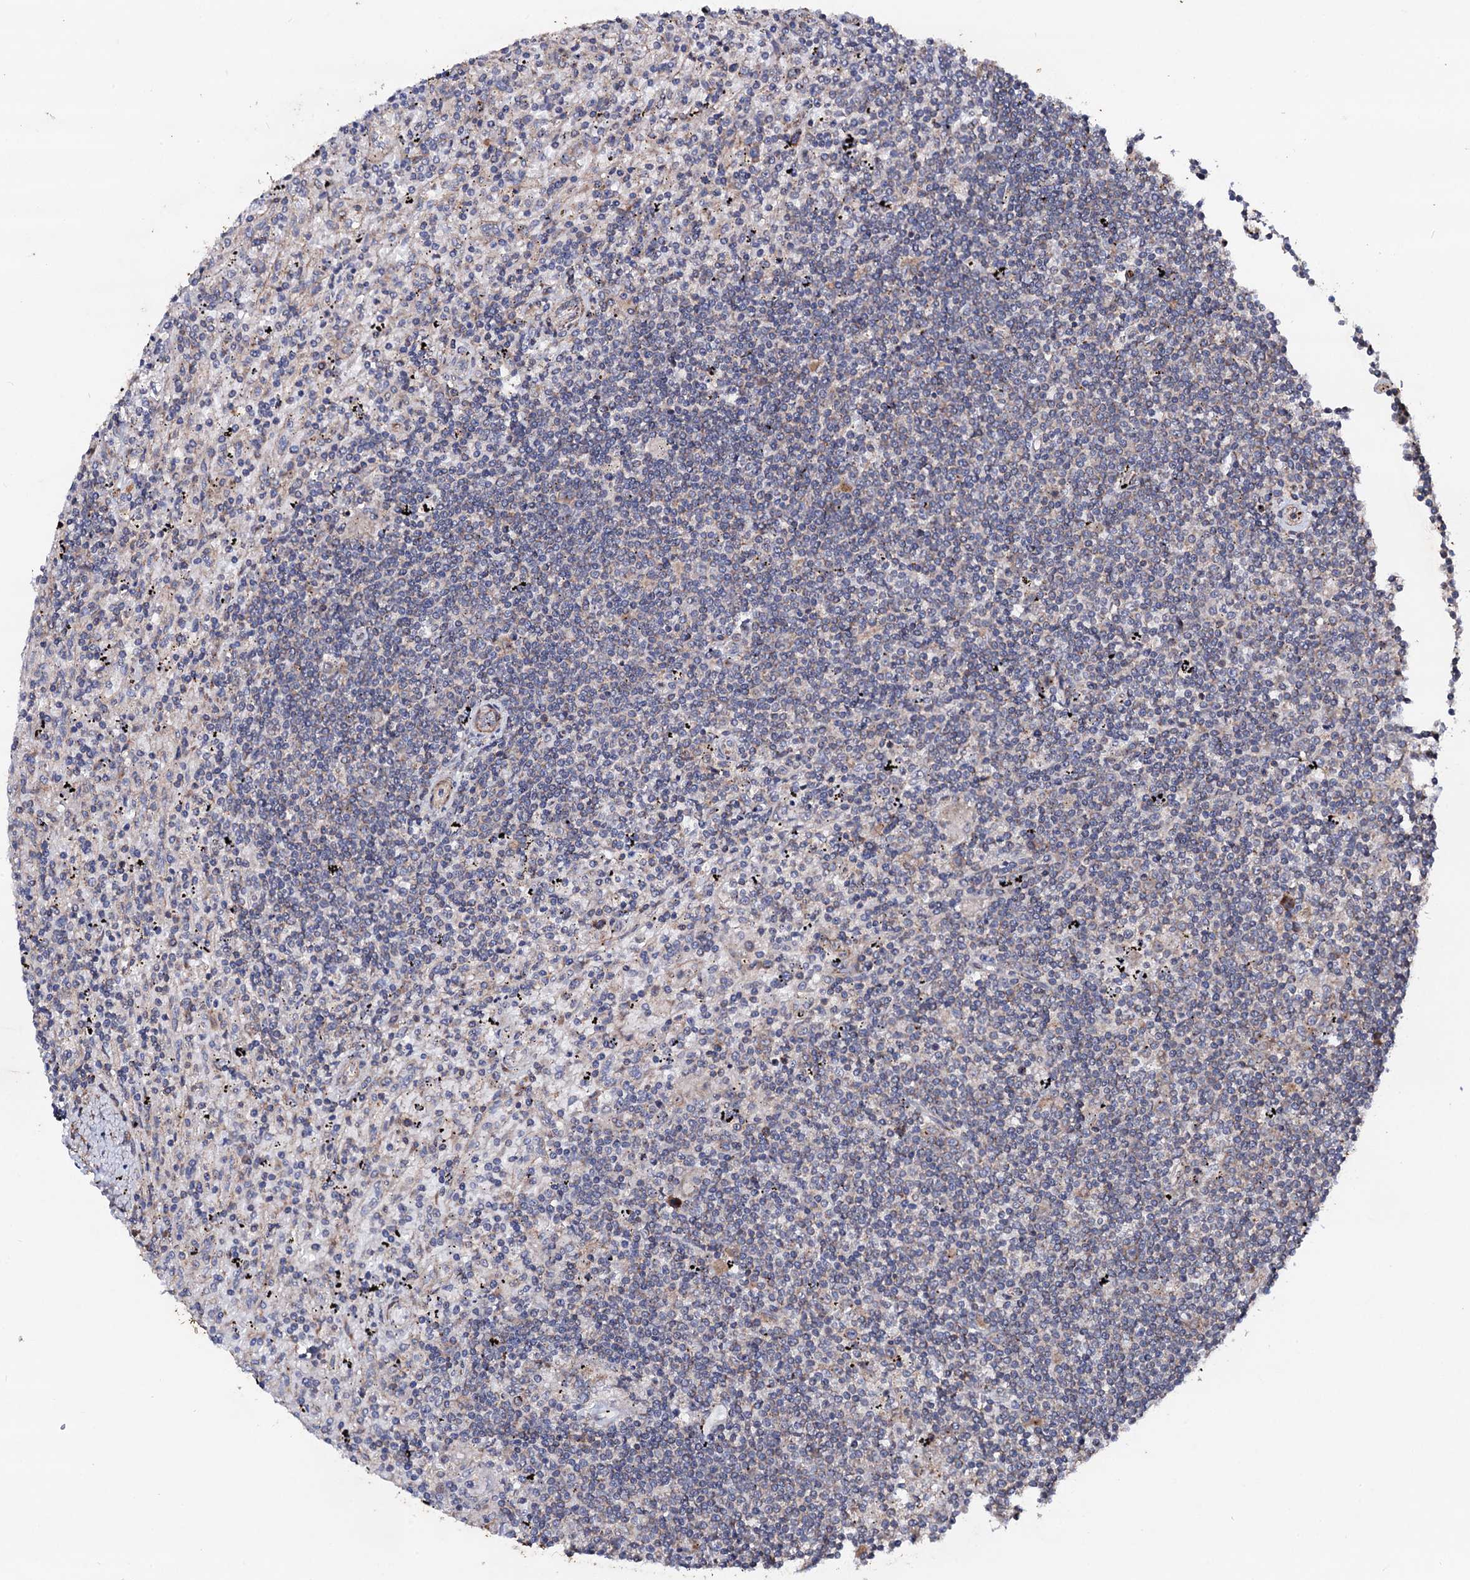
{"staining": {"intensity": "negative", "quantity": "none", "location": "none"}, "tissue": "lymphoma", "cell_type": "Tumor cells", "image_type": "cancer", "snomed": [{"axis": "morphology", "description": "Malignant lymphoma, non-Hodgkin's type, Low grade"}, {"axis": "topography", "description": "Spleen"}], "caption": "Human low-grade malignant lymphoma, non-Hodgkin's type stained for a protein using immunohistochemistry shows no positivity in tumor cells.", "gene": "DYDC1", "patient": {"sex": "male", "age": 76}}